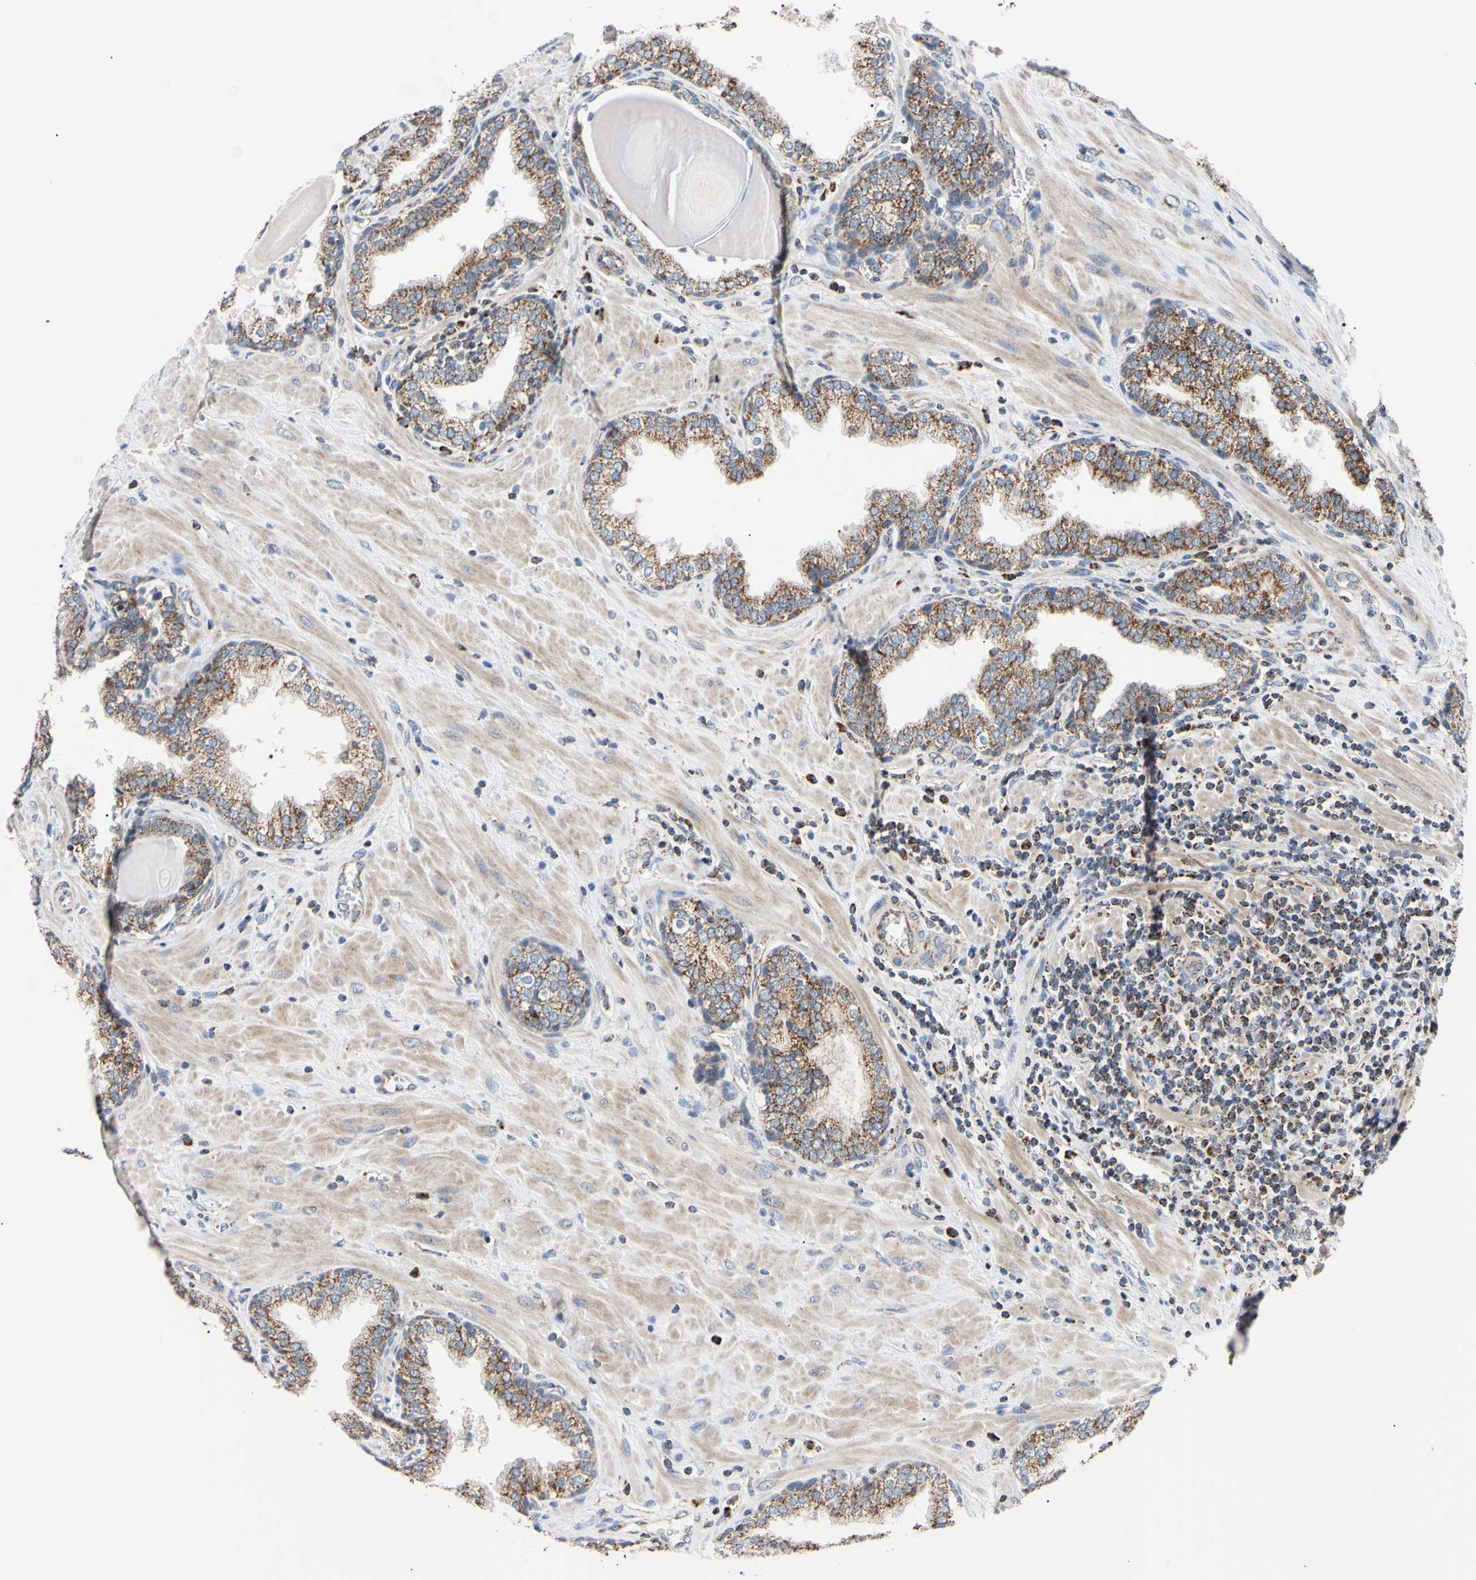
{"staining": {"intensity": "strong", "quantity": "25%-75%", "location": "cytoplasmic/membranous"}, "tissue": "prostate", "cell_type": "Glandular cells", "image_type": "normal", "snomed": [{"axis": "morphology", "description": "Normal tissue, NOS"}, {"axis": "topography", "description": "Prostate"}], "caption": "High-power microscopy captured an IHC photomicrograph of normal prostate, revealing strong cytoplasmic/membranous staining in about 25%-75% of glandular cells.", "gene": "CLPP", "patient": {"sex": "male", "age": 51}}